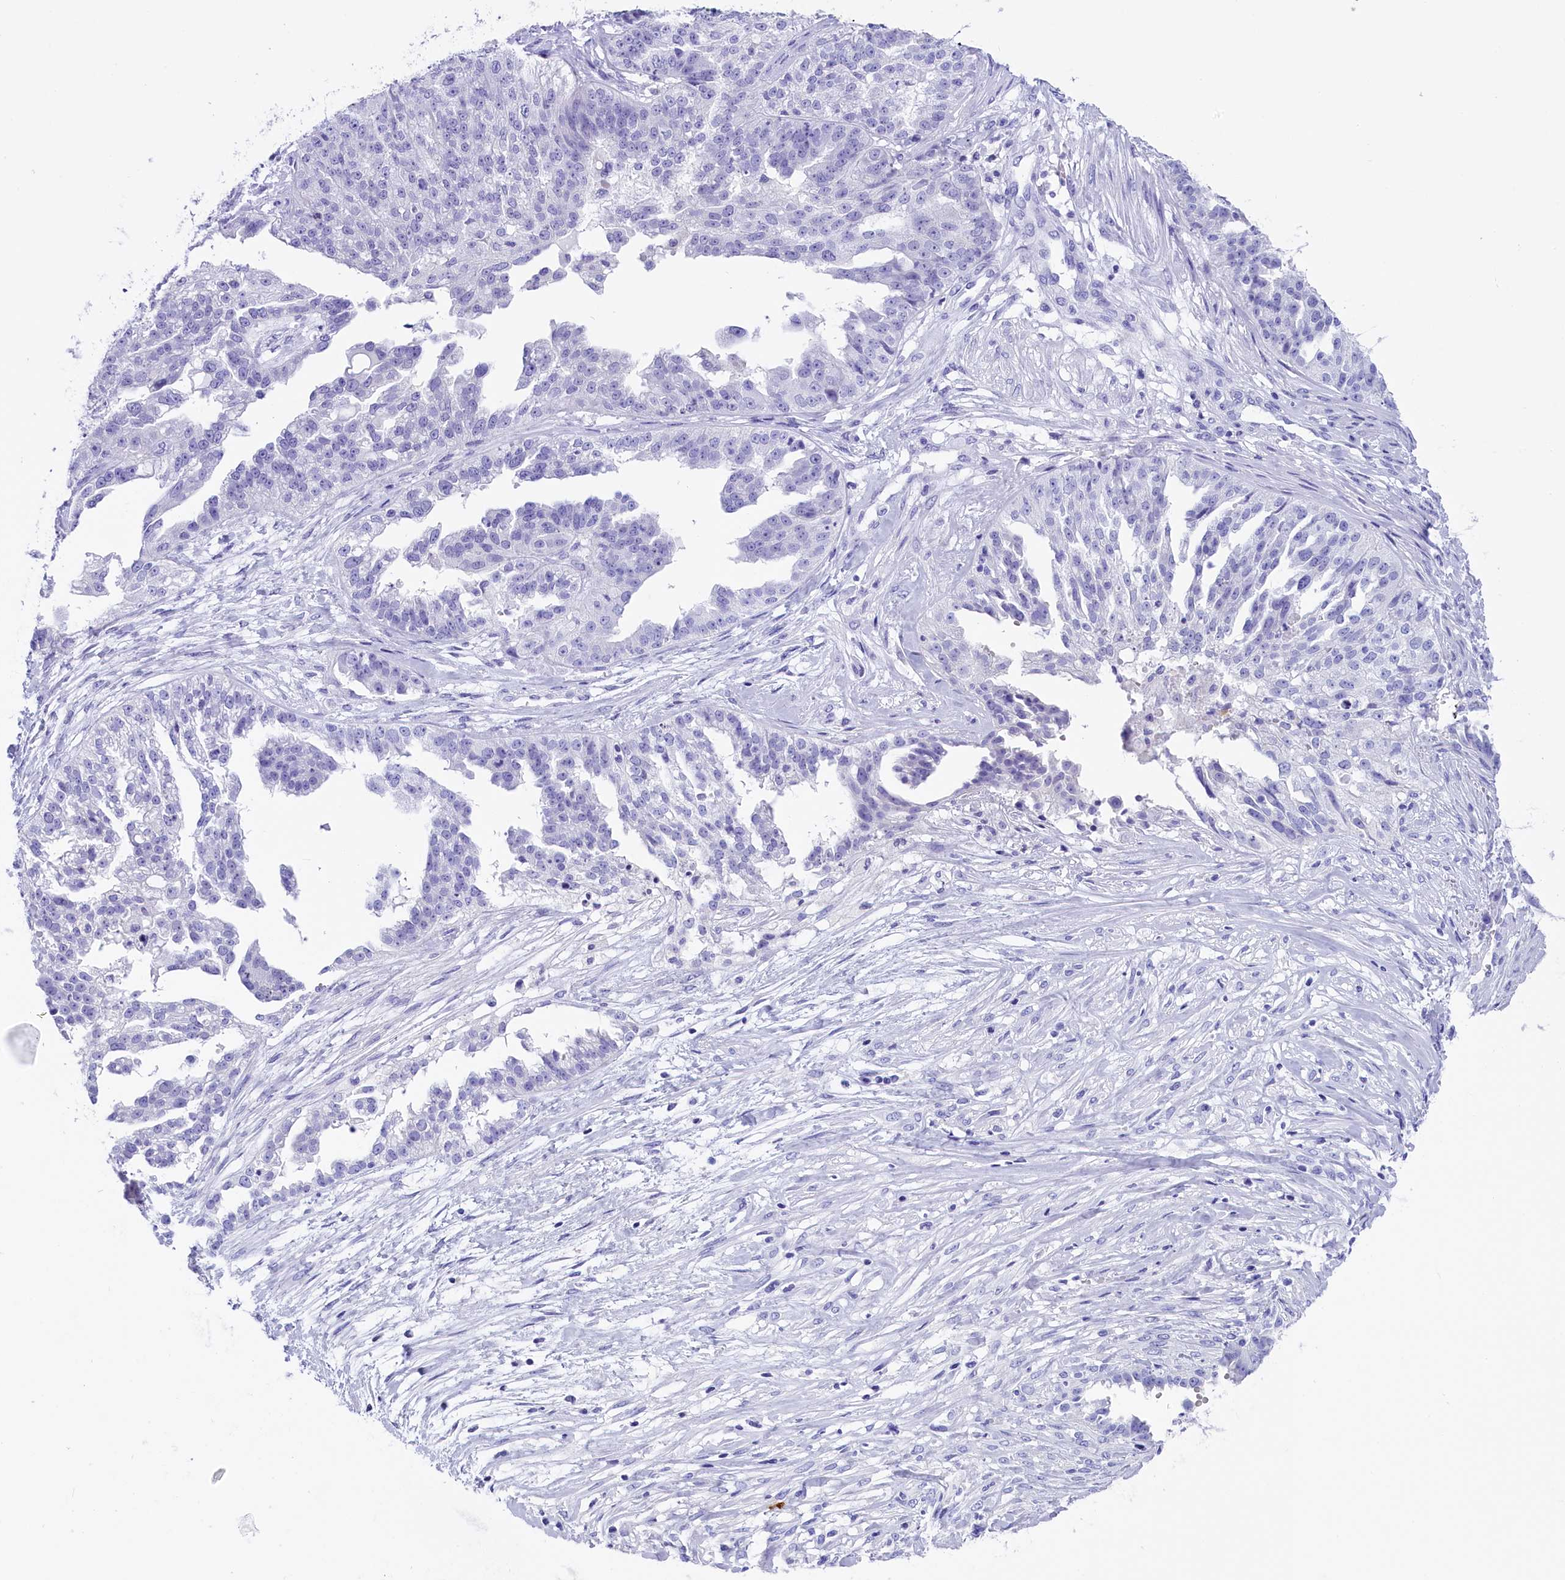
{"staining": {"intensity": "negative", "quantity": "none", "location": "none"}, "tissue": "ovarian cancer", "cell_type": "Tumor cells", "image_type": "cancer", "snomed": [{"axis": "morphology", "description": "Cystadenocarcinoma, serous, NOS"}, {"axis": "topography", "description": "Ovary"}], "caption": "Serous cystadenocarcinoma (ovarian) was stained to show a protein in brown. There is no significant expression in tumor cells.", "gene": "CLC", "patient": {"sex": "female", "age": 58}}